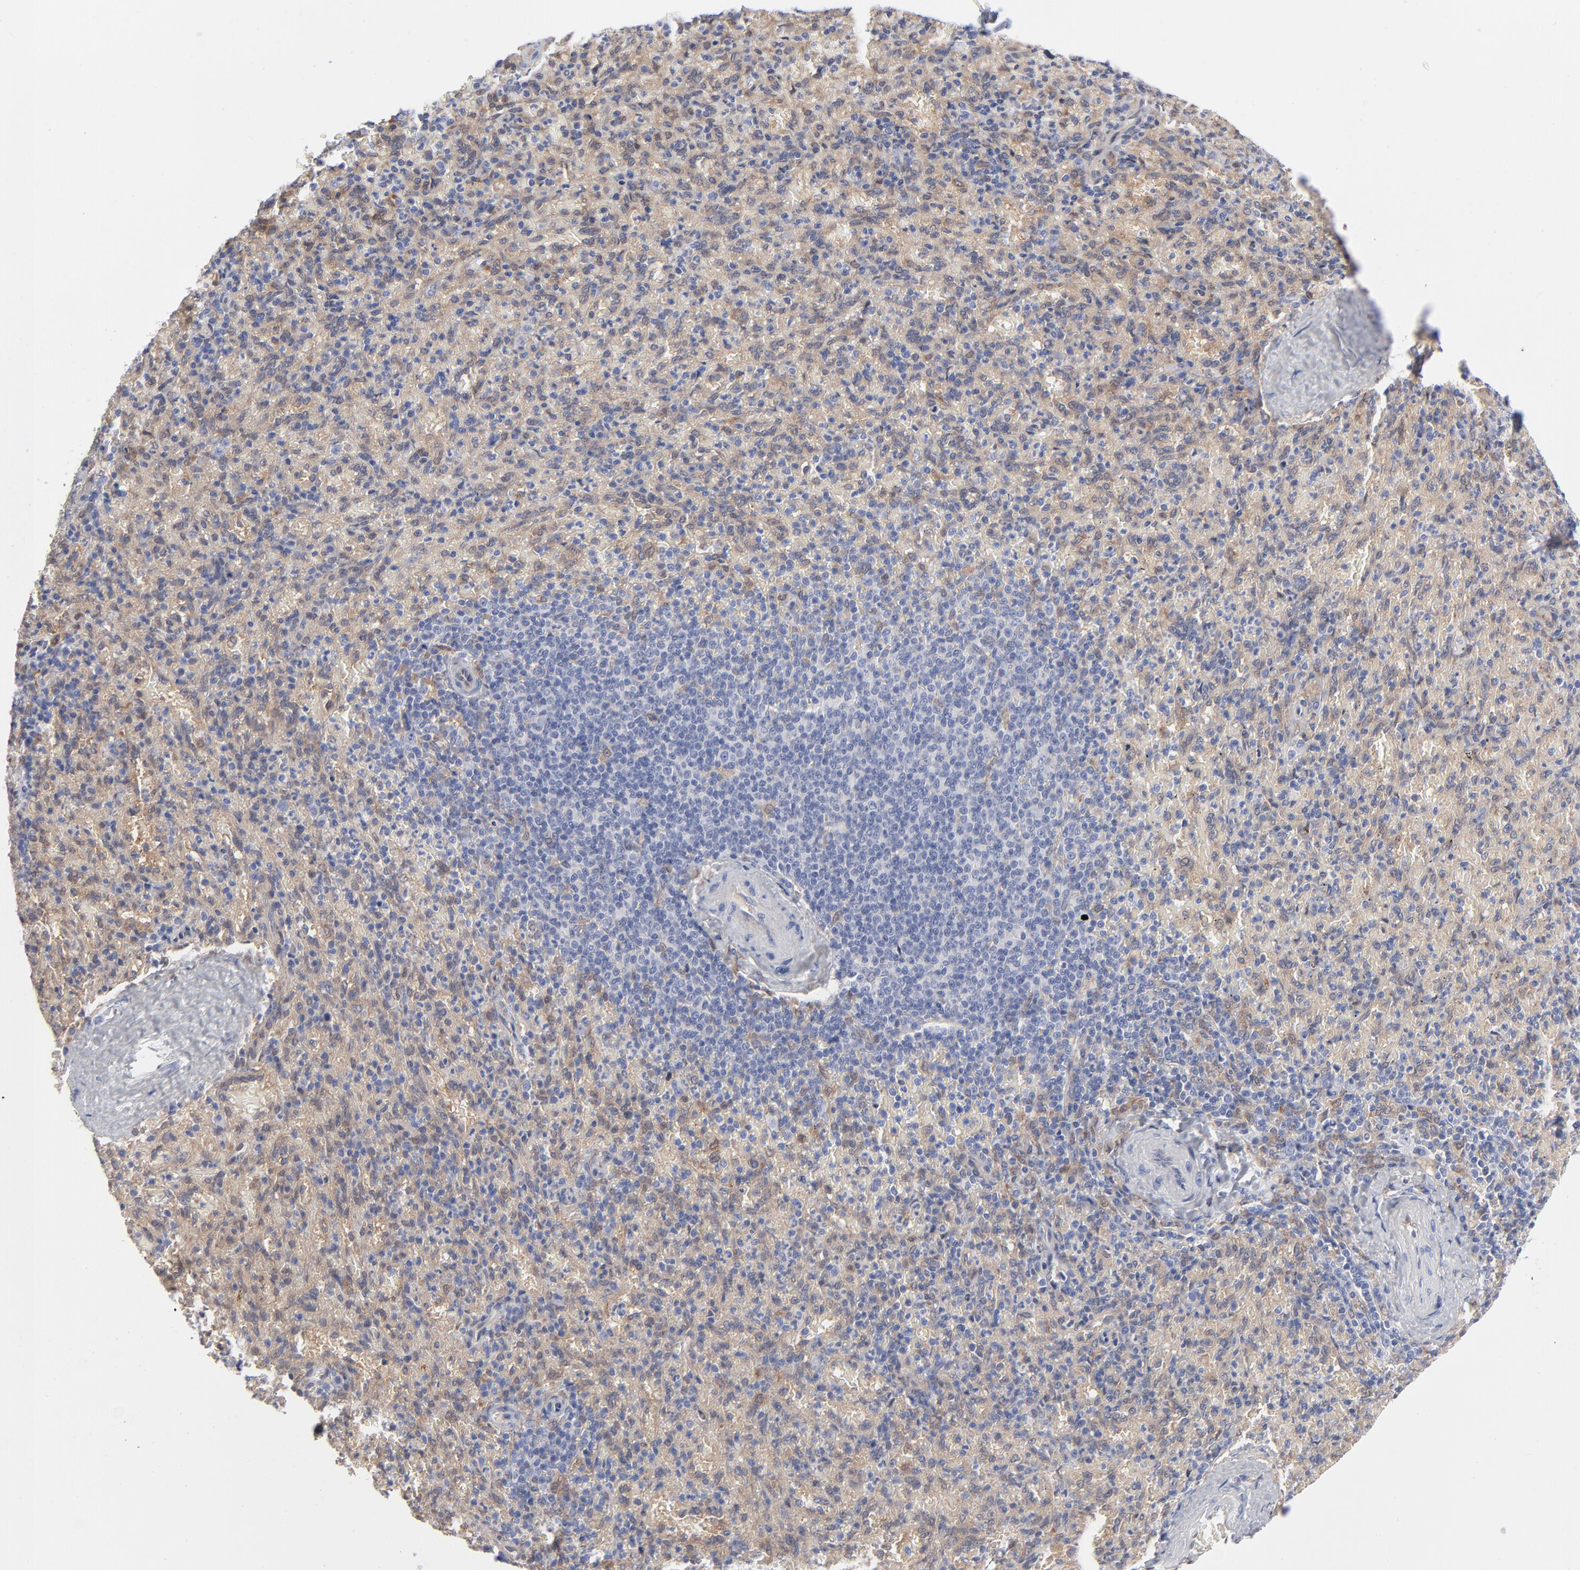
{"staining": {"intensity": "weak", "quantity": ">75%", "location": "cytoplasmic/membranous"}, "tissue": "spleen", "cell_type": "Cells in red pulp", "image_type": "normal", "snomed": [{"axis": "morphology", "description": "Normal tissue, NOS"}, {"axis": "topography", "description": "Spleen"}], "caption": "A brown stain highlights weak cytoplasmic/membranous positivity of a protein in cells in red pulp of unremarkable spleen. The staining was performed using DAB (3,3'-diaminobenzidine), with brown indicating positive protein expression. Nuclei are stained blue with hematoxylin.", "gene": "ARRB1", "patient": {"sex": "female", "age": 43}}